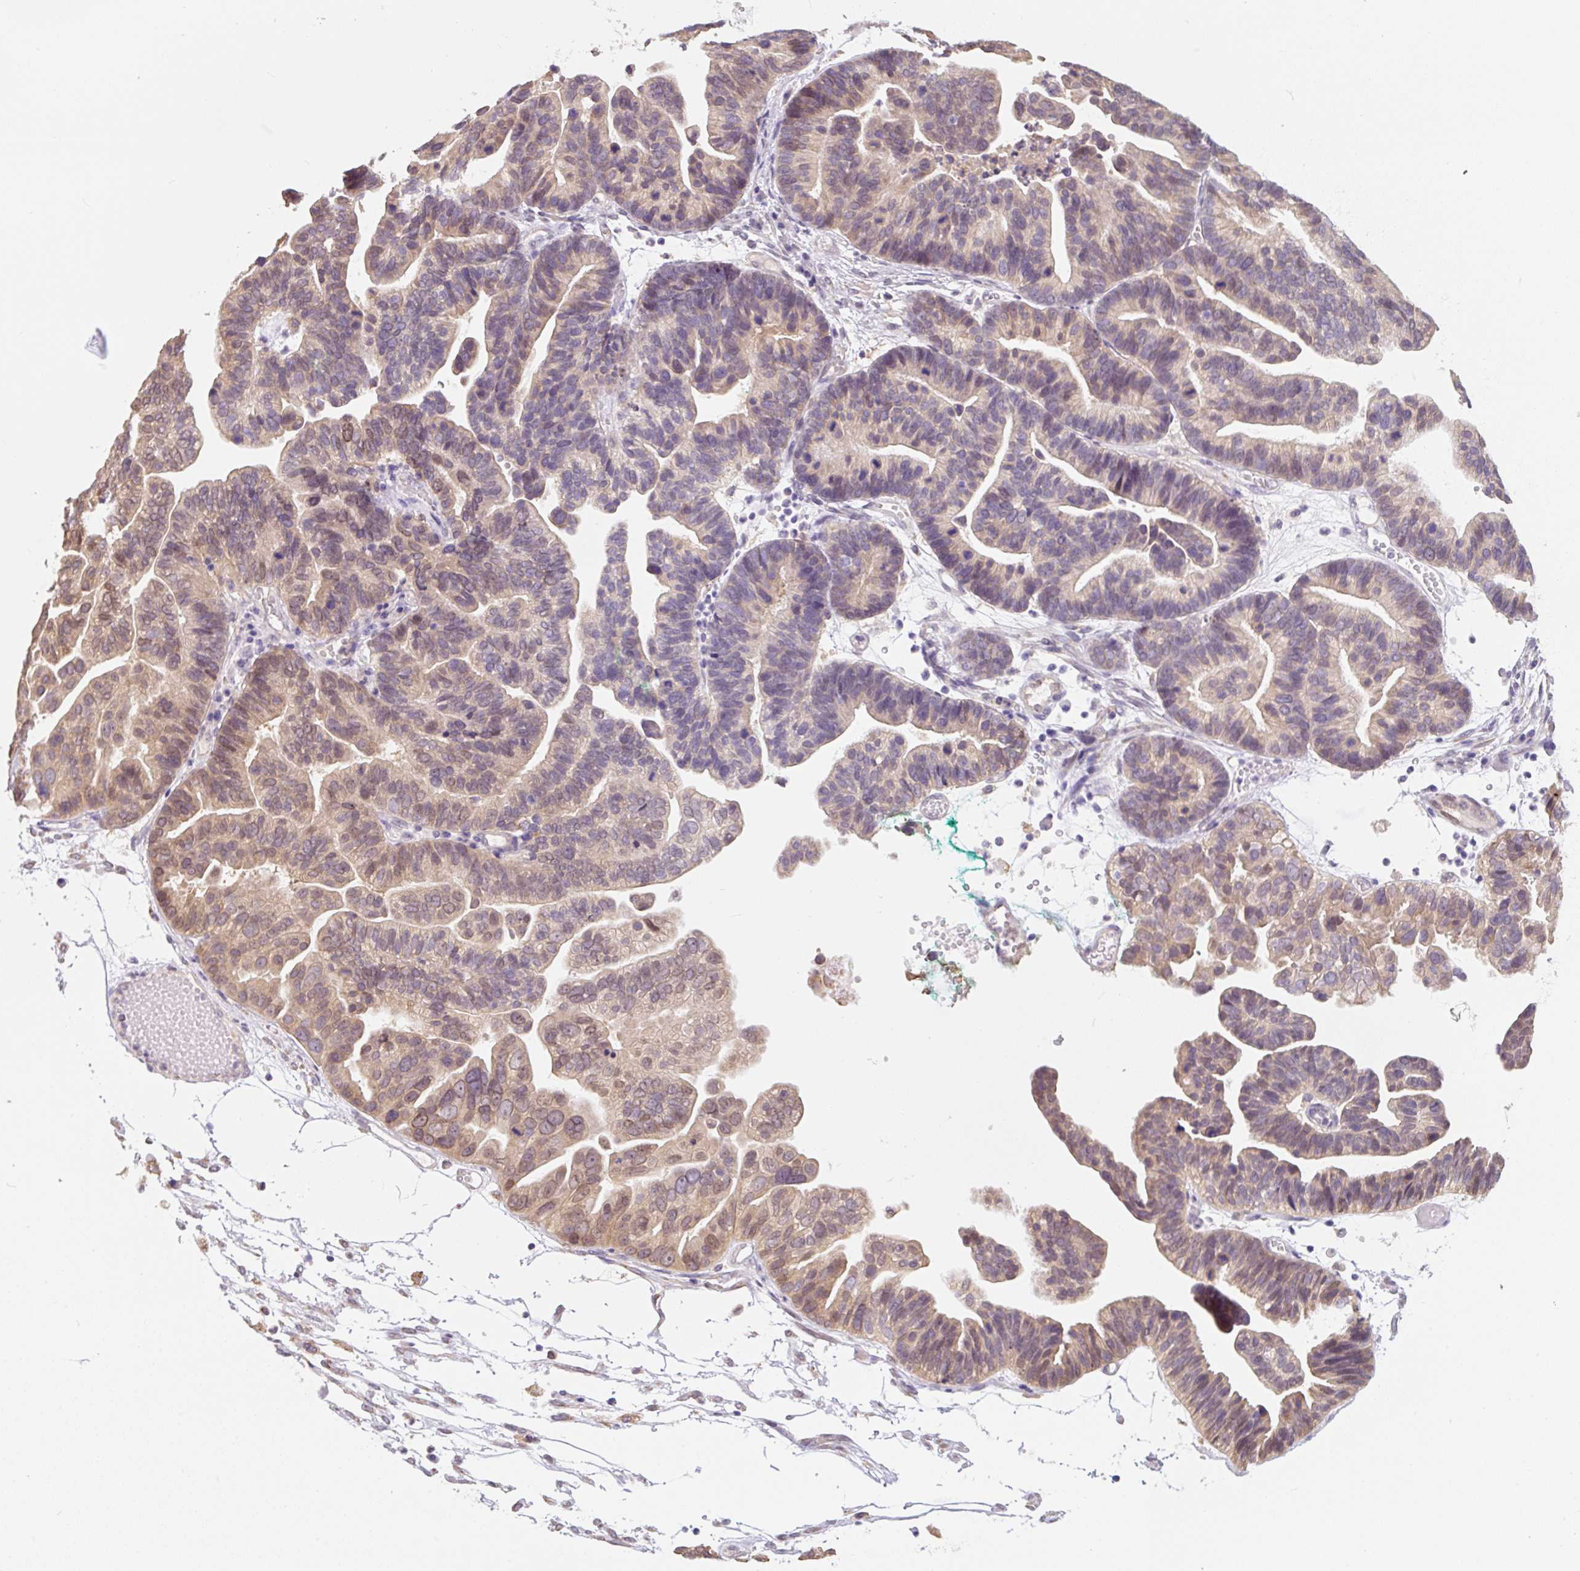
{"staining": {"intensity": "moderate", "quantity": "25%-75%", "location": "cytoplasmic/membranous,nuclear"}, "tissue": "ovarian cancer", "cell_type": "Tumor cells", "image_type": "cancer", "snomed": [{"axis": "morphology", "description": "Cystadenocarcinoma, serous, NOS"}, {"axis": "topography", "description": "Ovary"}], "caption": "Immunohistochemical staining of ovarian serous cystadenocarcinoma demonstrates medium levels of moderate cytoplasmic/membranous and nuclear positivity in about 25%-75% of tumor cells. The staining was performed using DAB (3,3'-diaminobenzidine), with brown indicating positive protein expression. Nuclei are stained blue with hematoxylin.", "gene": "ASRGL1", "patient": {"sex": "female", "age": 56}}